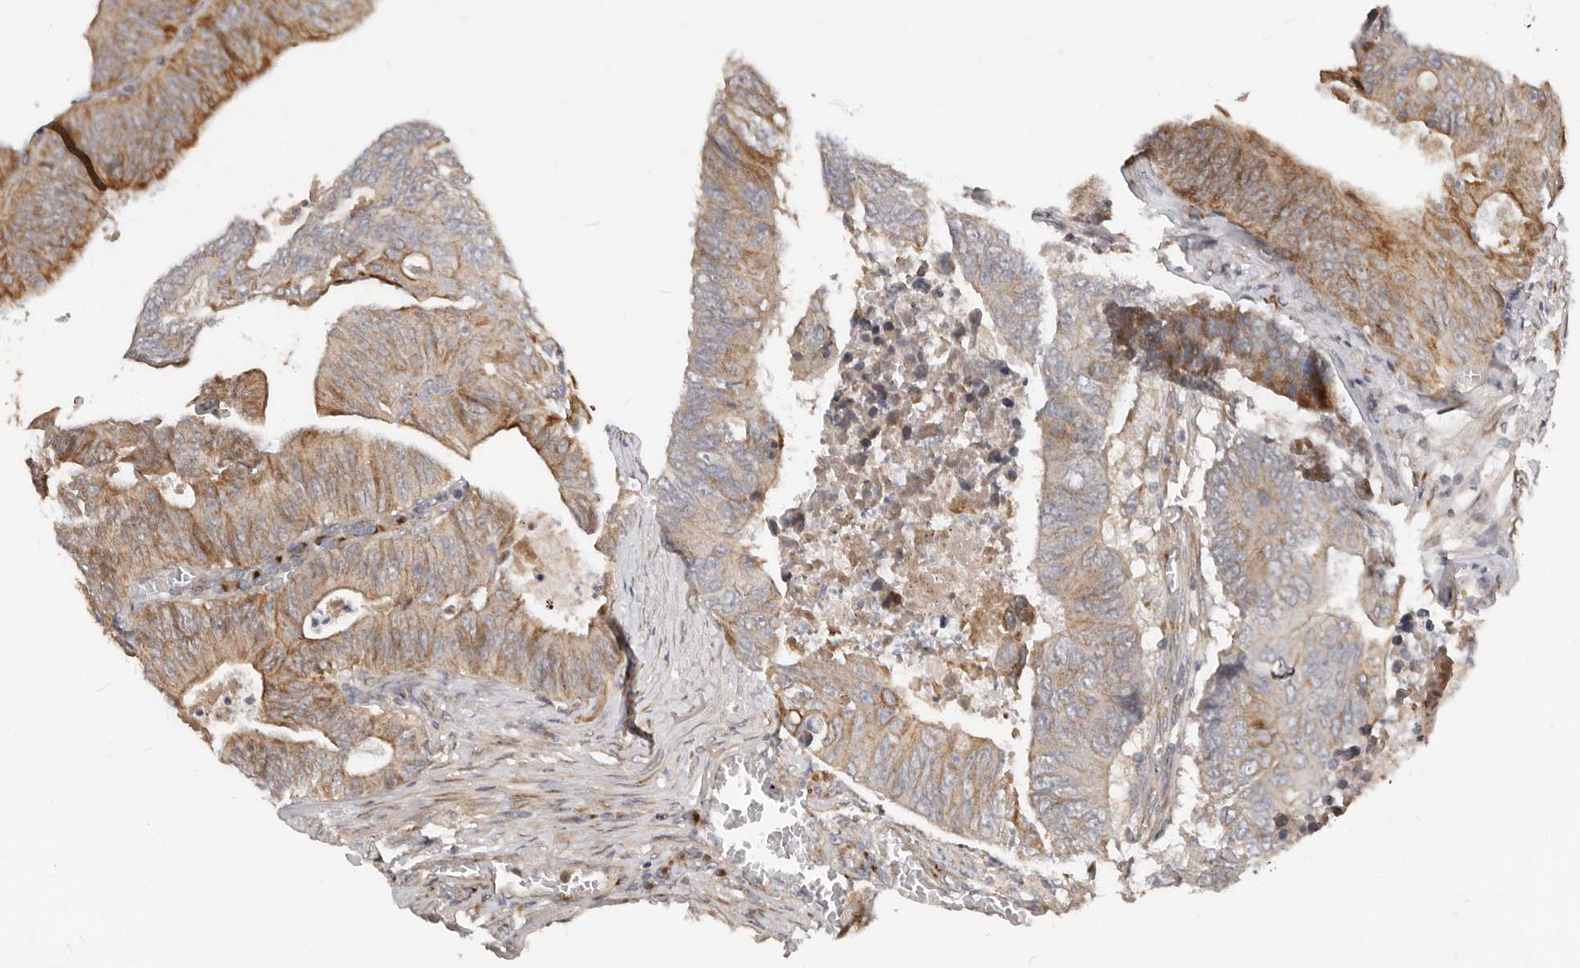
{"staining": {"intensity": "strong", "quantity": "25%-75%", "location": "cytoplasmic/membranous"}, "tissue": "colorectal cancer", "cell_type": "Tumor cells", "image_type": "cancer", "snomed": [{"axis": "morphology", "description": "Adenocarcinoma, NOS"}, {"axis": "topography", "description": "Colon"}], "caption": "Immunohistochemical staining of colorectal adenocarcinoma demonstrates strong cytoplasmic/membranous protein positivity in about 25%-75% of tumor cells. The protein of interest is stained brown, and the nuclei are stained in blue (DAB (3,3'-diaminobenzidine) IHC with brightfield microscopy, high magnification).", "gene": "NPY4R", "patient": {"sex": "male", "age": 87}}